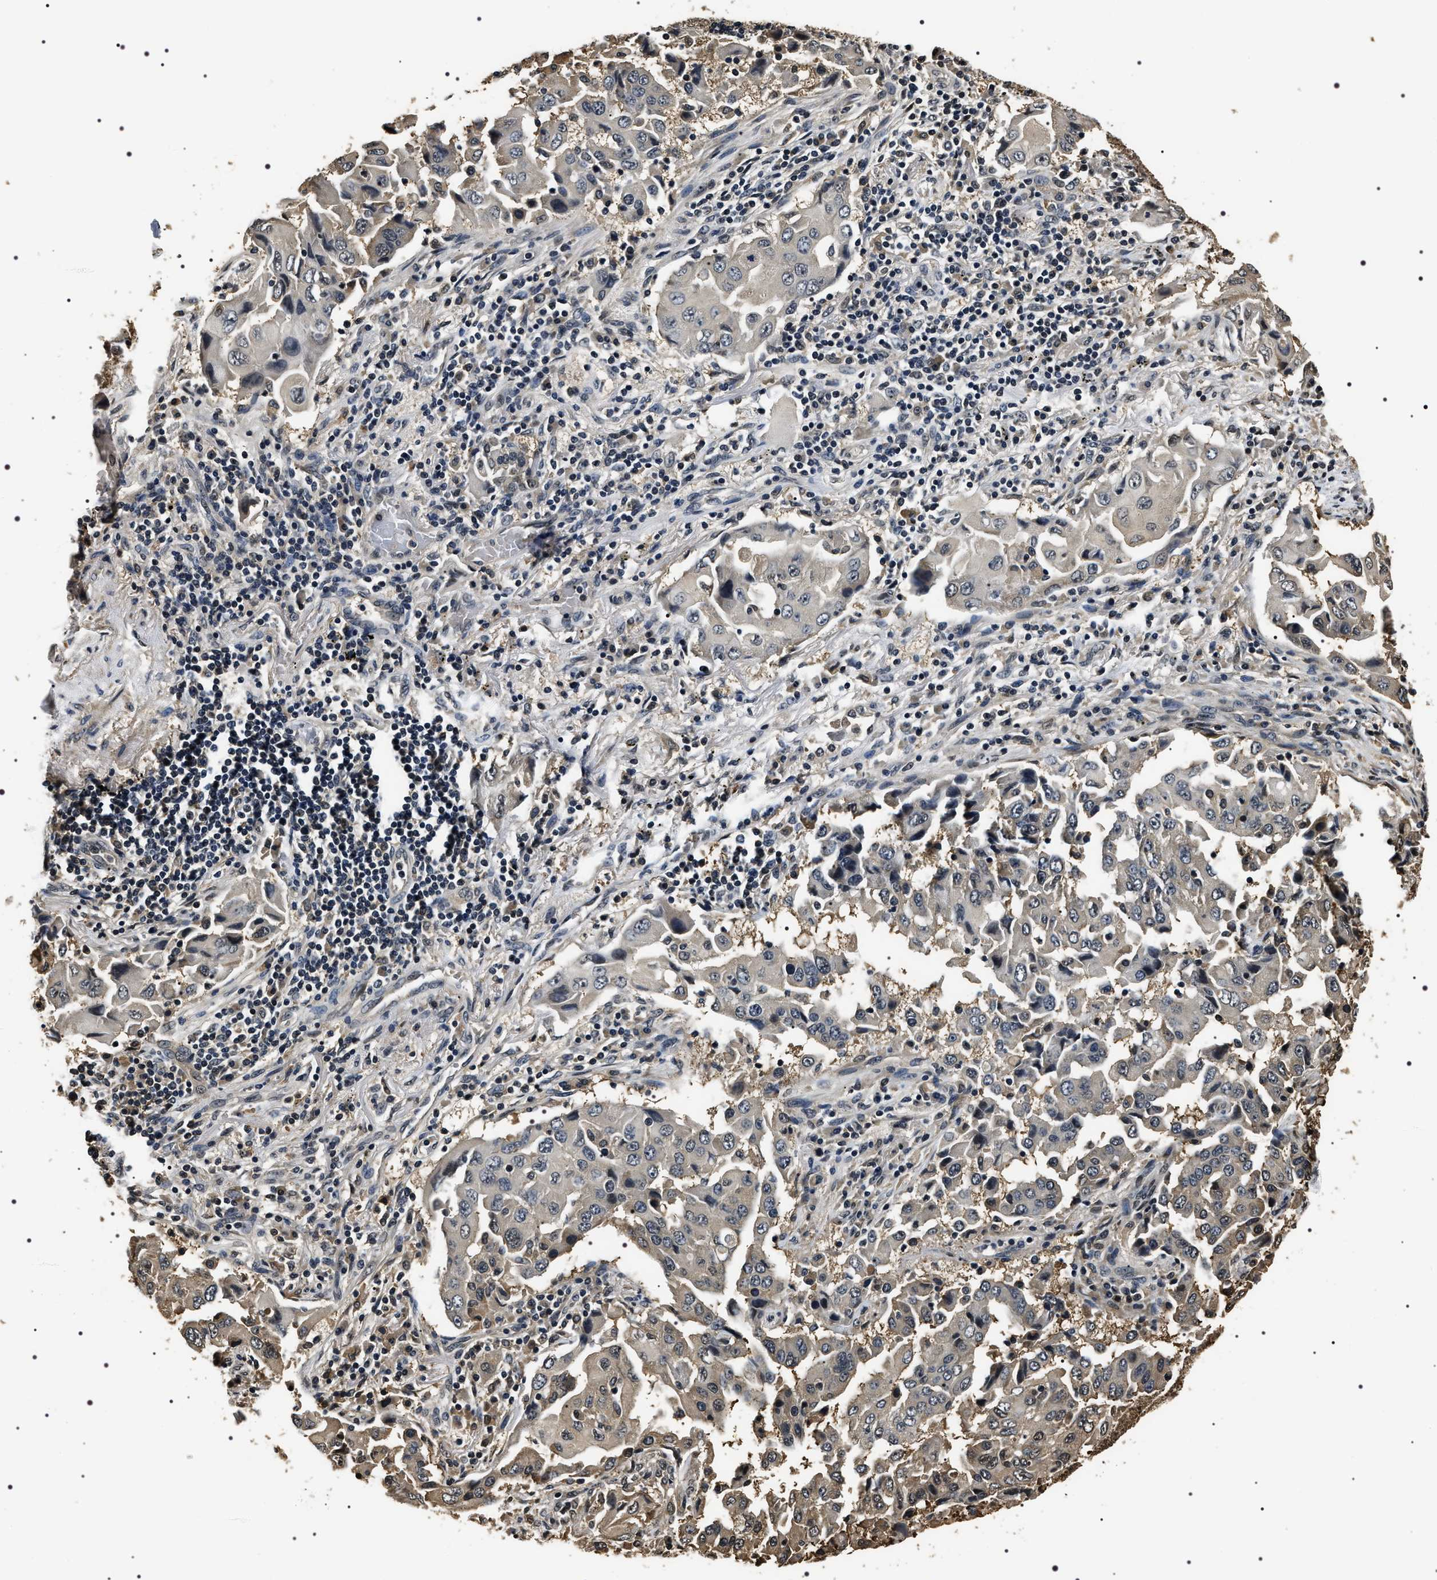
{"staining": {"intensity": "weak", "quantity": "<25%", "location": "cytoplasmic/membranous"}, "tissue": "lung cancer", "cell_type": "Tumor cells", "image_type": "cancer", "snomed": [{"axis": "morphology", "description": "Adenocarcinoma, NOS"}, {"axis": "topography", "description": "Lung"}], "caption": "This is an immunohistochemistry (IHC) histopathology image of adenocarcinoma (lung). There is no positivity in tumor cells.", "gene": "ARHGAP22", "patient": {"sex": "female", "age": 65}}